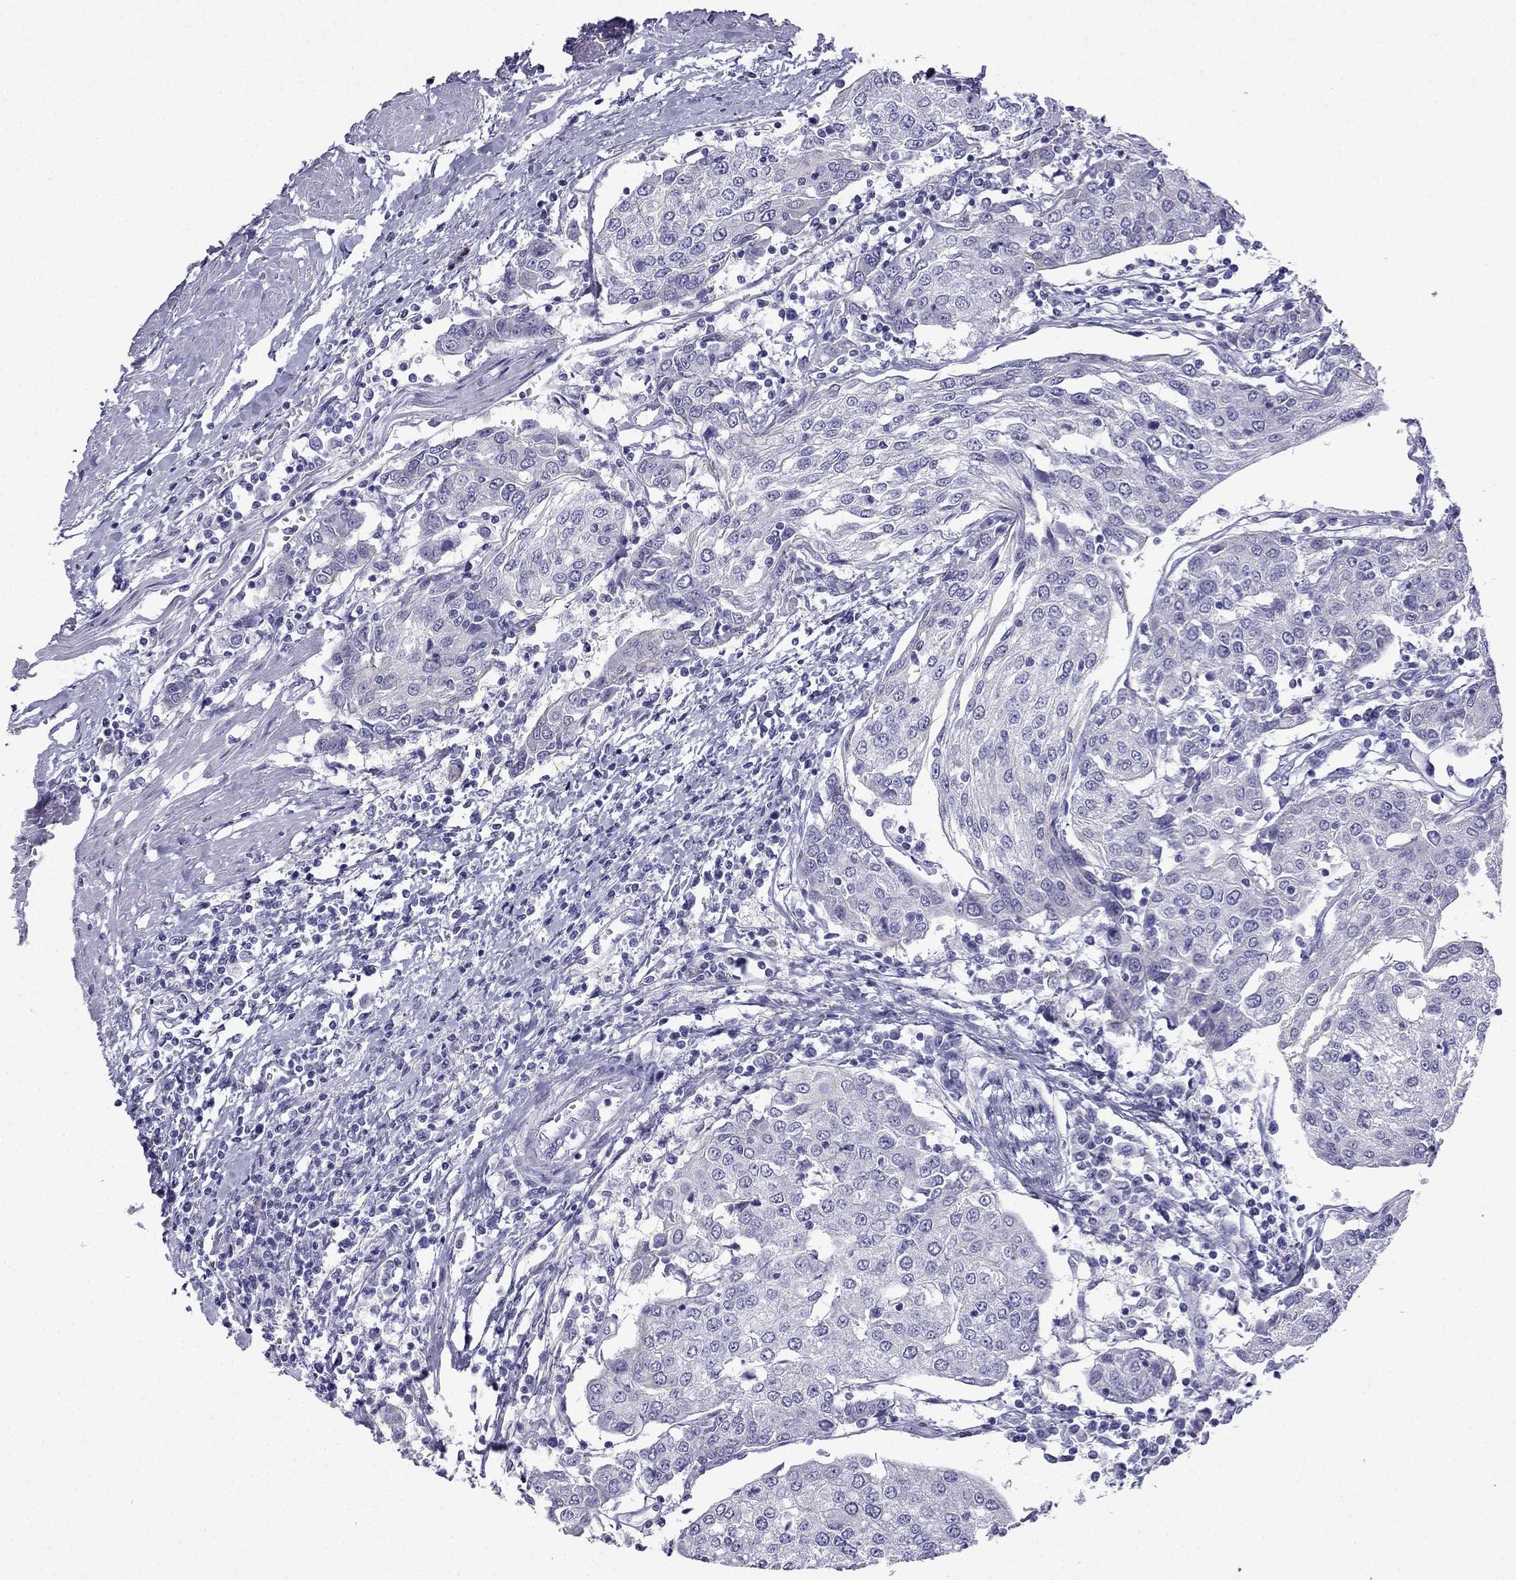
{"staining": {"intensity": "negative", "quantity": "none", "location": "none"}, "tissue": "urothelial cancer", "cell_type": "Tumor cells", "image_type": "cancer", "snomed": [{"axis": "morphology", "description": "Urothelial carcinoma, High grade"}, {"axis": "topography", "description": "Urinary bladder"}], "caption": "Immunohistochemistry micrograph of neoplastic tissue: urothelial cancer stained with DAB demonstrates no significant protein positivity in tumor cells.", "gene": "GJA8", "patient": {"sex": "female", "age": 85}}